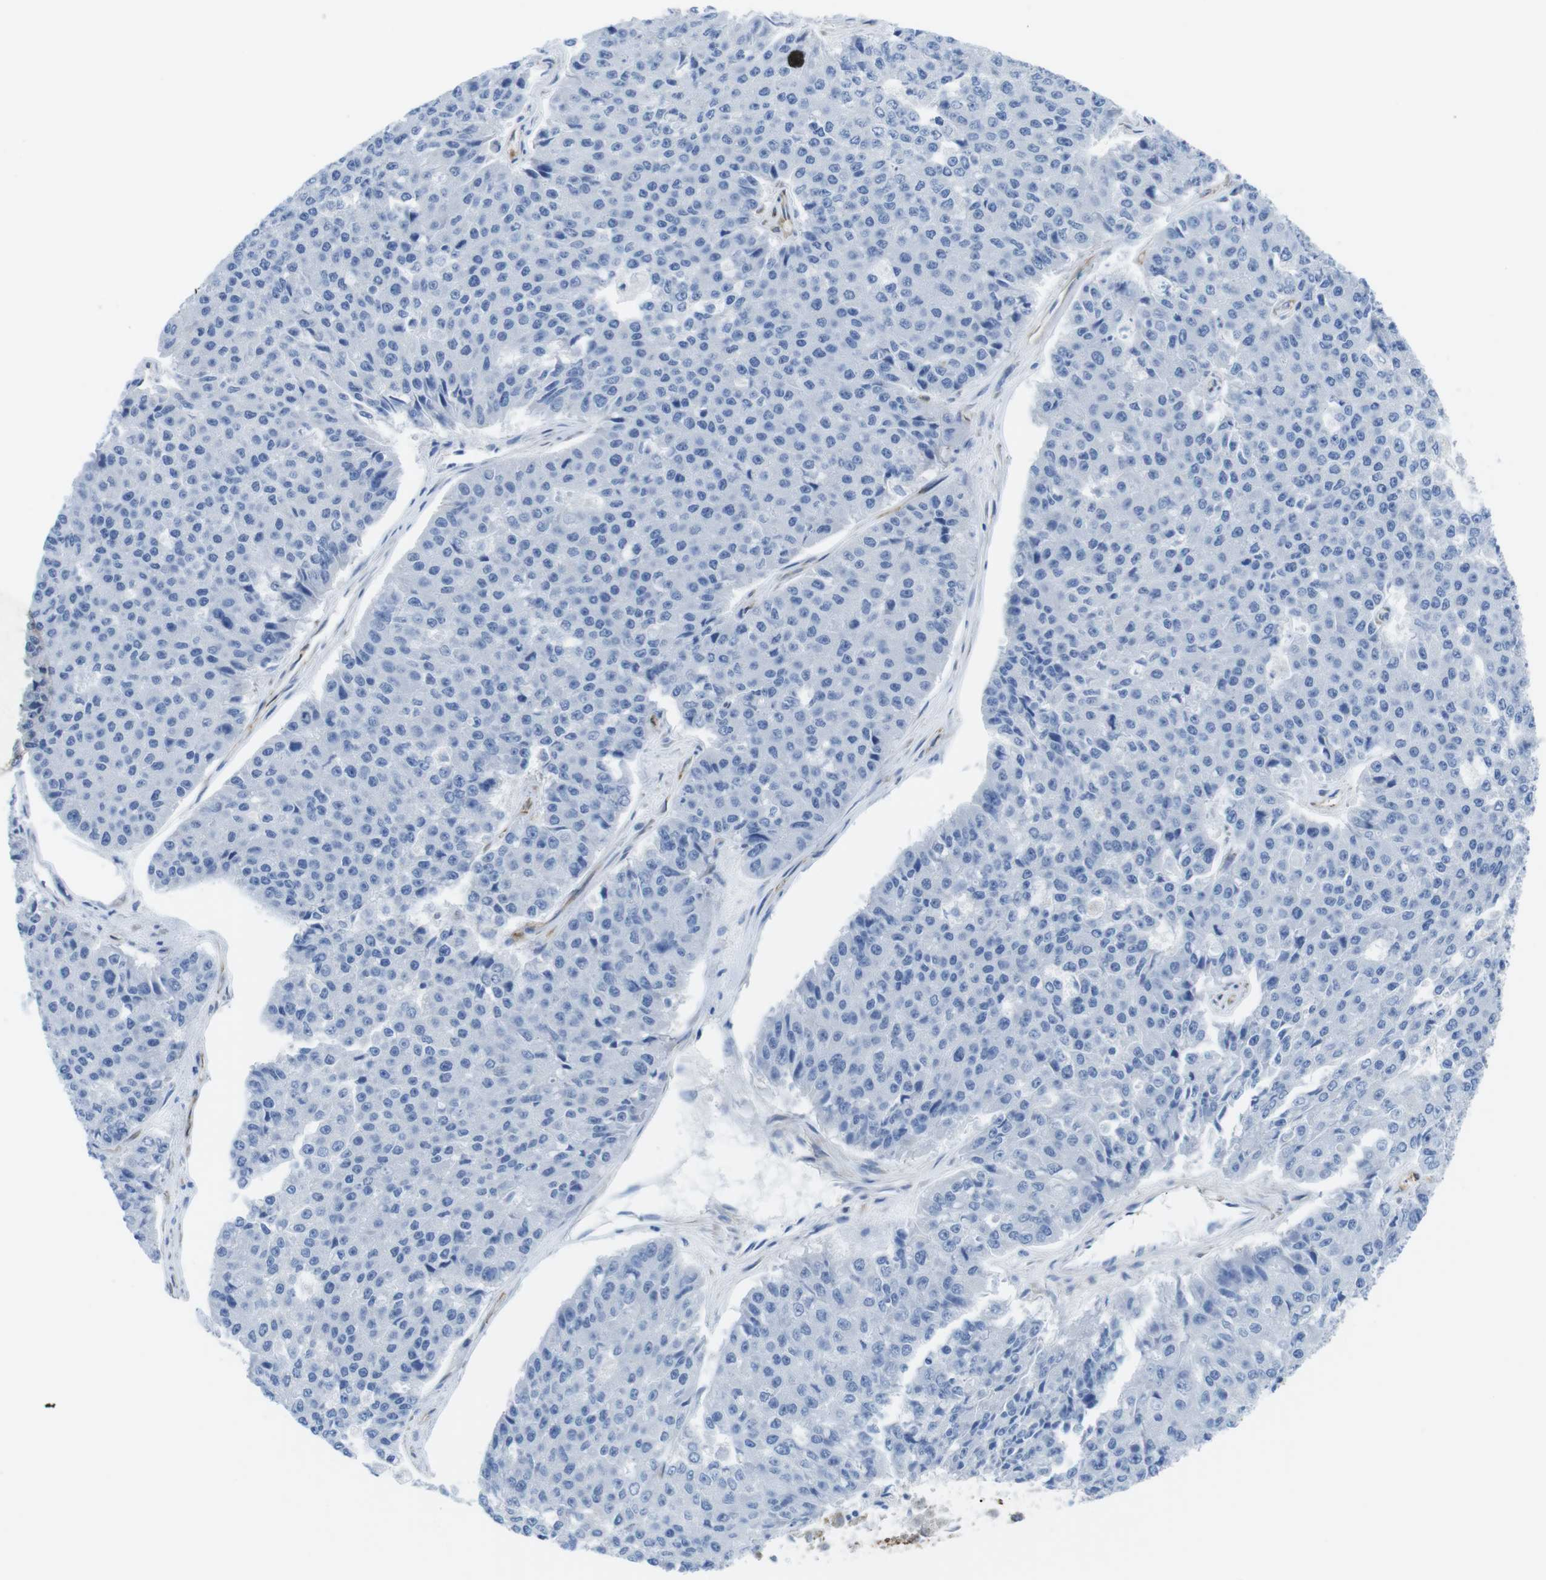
{"staining": {"intensity": "negative", "quantity": "none", "location": "none"}, "tissue": "pancreatic cancer", "cell_type": "Tumor cells", "image_type": "cancer", "snomed": [{"axis": "morphology", "description": "Adenocarcinoma, NOS"}, {"axis": "topography", "description": "Pancreas"}], "caption": "High magnification brightfield microscopy of pancreatic adenocarcinoma stained with DAB (brown) and counterstained with hematoxylin (blue): tumor cells show no significant expression.", "gene": "CDH8", "patient": {"sex": "male", "age": 50}}